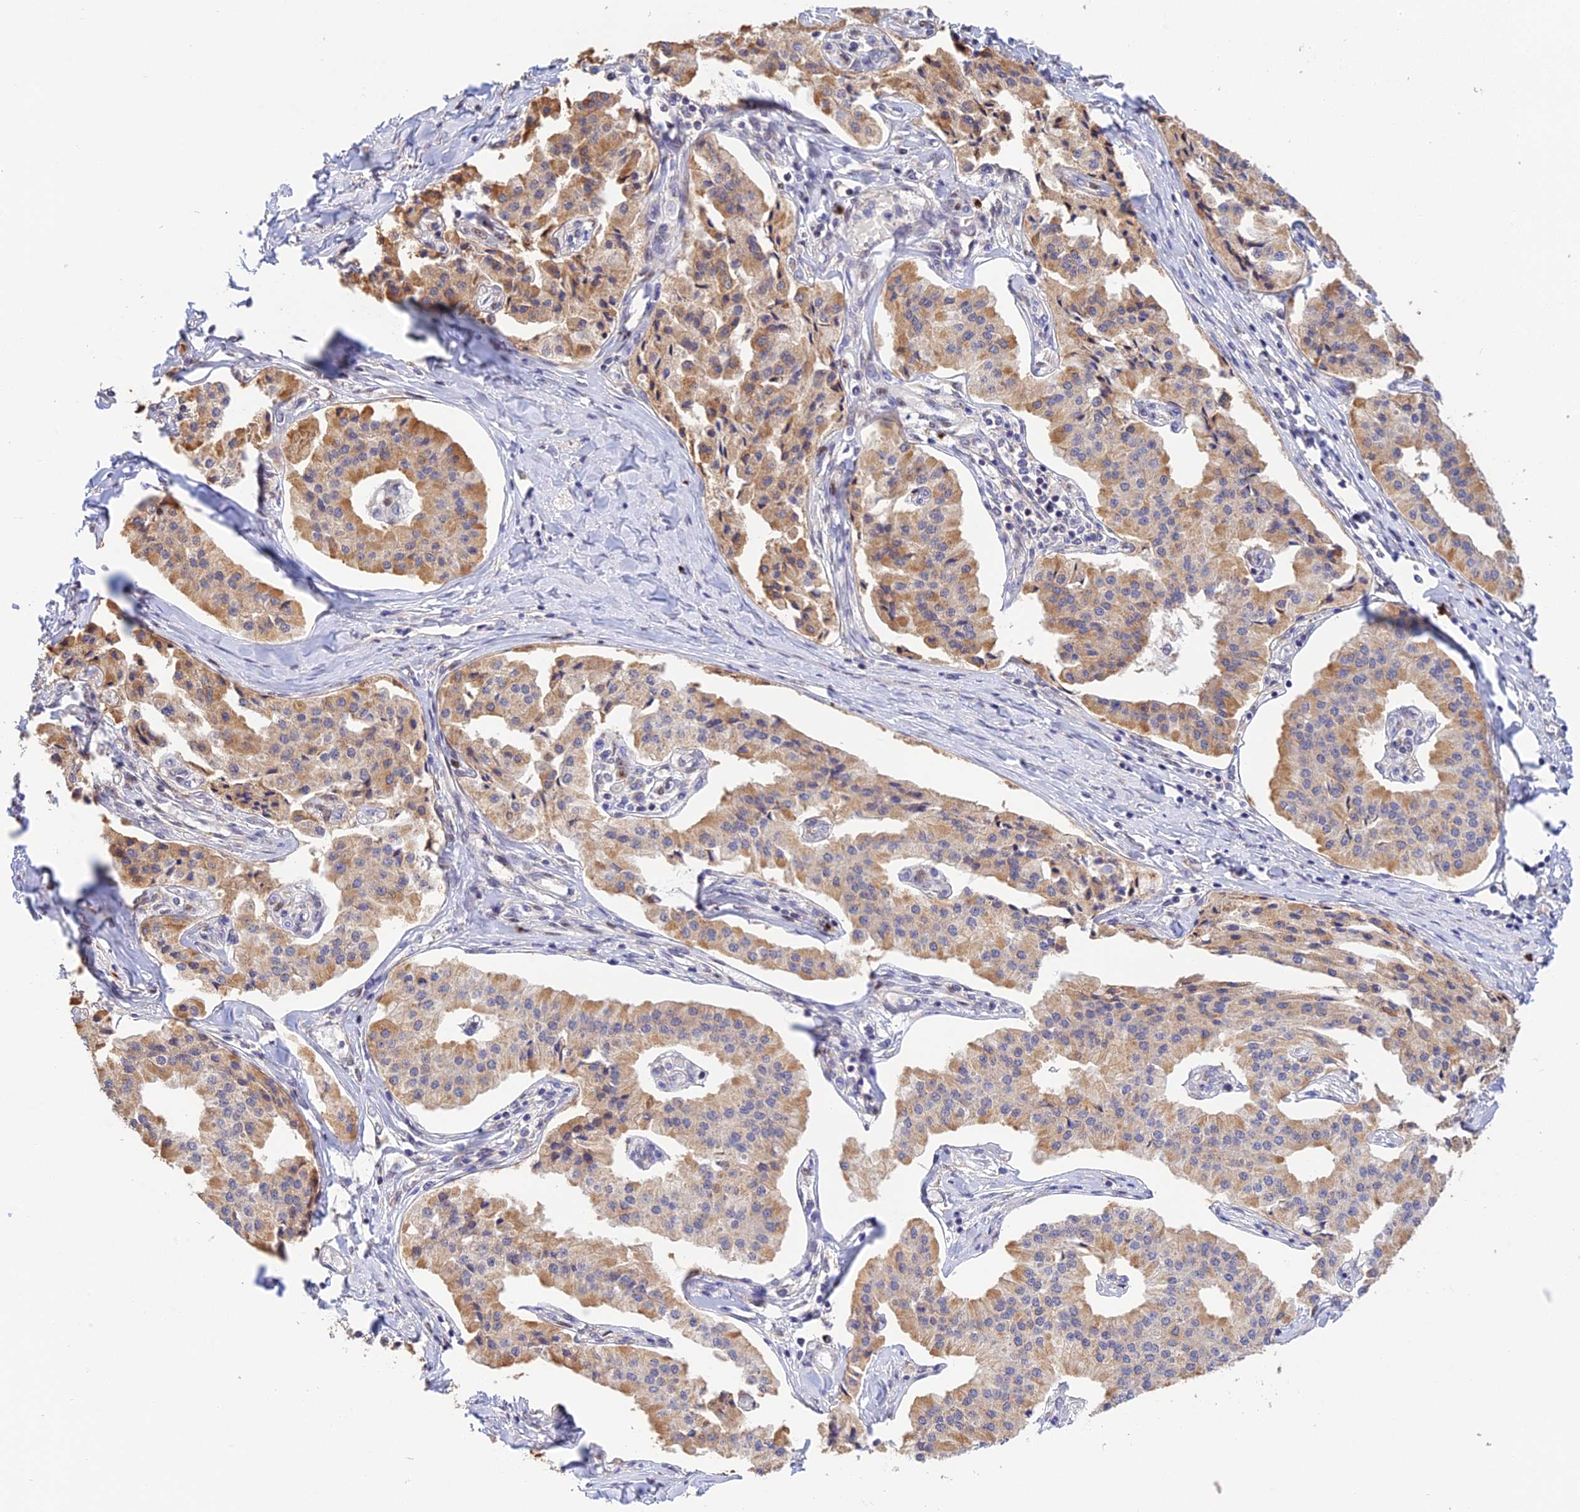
{"staining": {"intensity": "moderate", "quantity": "25%-75%", "location": "cytoplasmic/membranous"}, "tissue": "pancreatic cancer", "cell_type": "Tumor cells", "image_type": "cancer", "snomed": [{"axis": "morphology", "description": "Adenocarcinoma, NOS"}, {"axis": "topography", "description": "Pancreas"}], "caption": "Immunohistochemistry (IHC) of pancreatic adenocarcinoma demonstrates medium levels of moderate cytoplasmic/membranous staining in approximately 25%-75% of tumor cells.", "gene": "SNX17", "patient": {"sex": "female", "age": 50}}